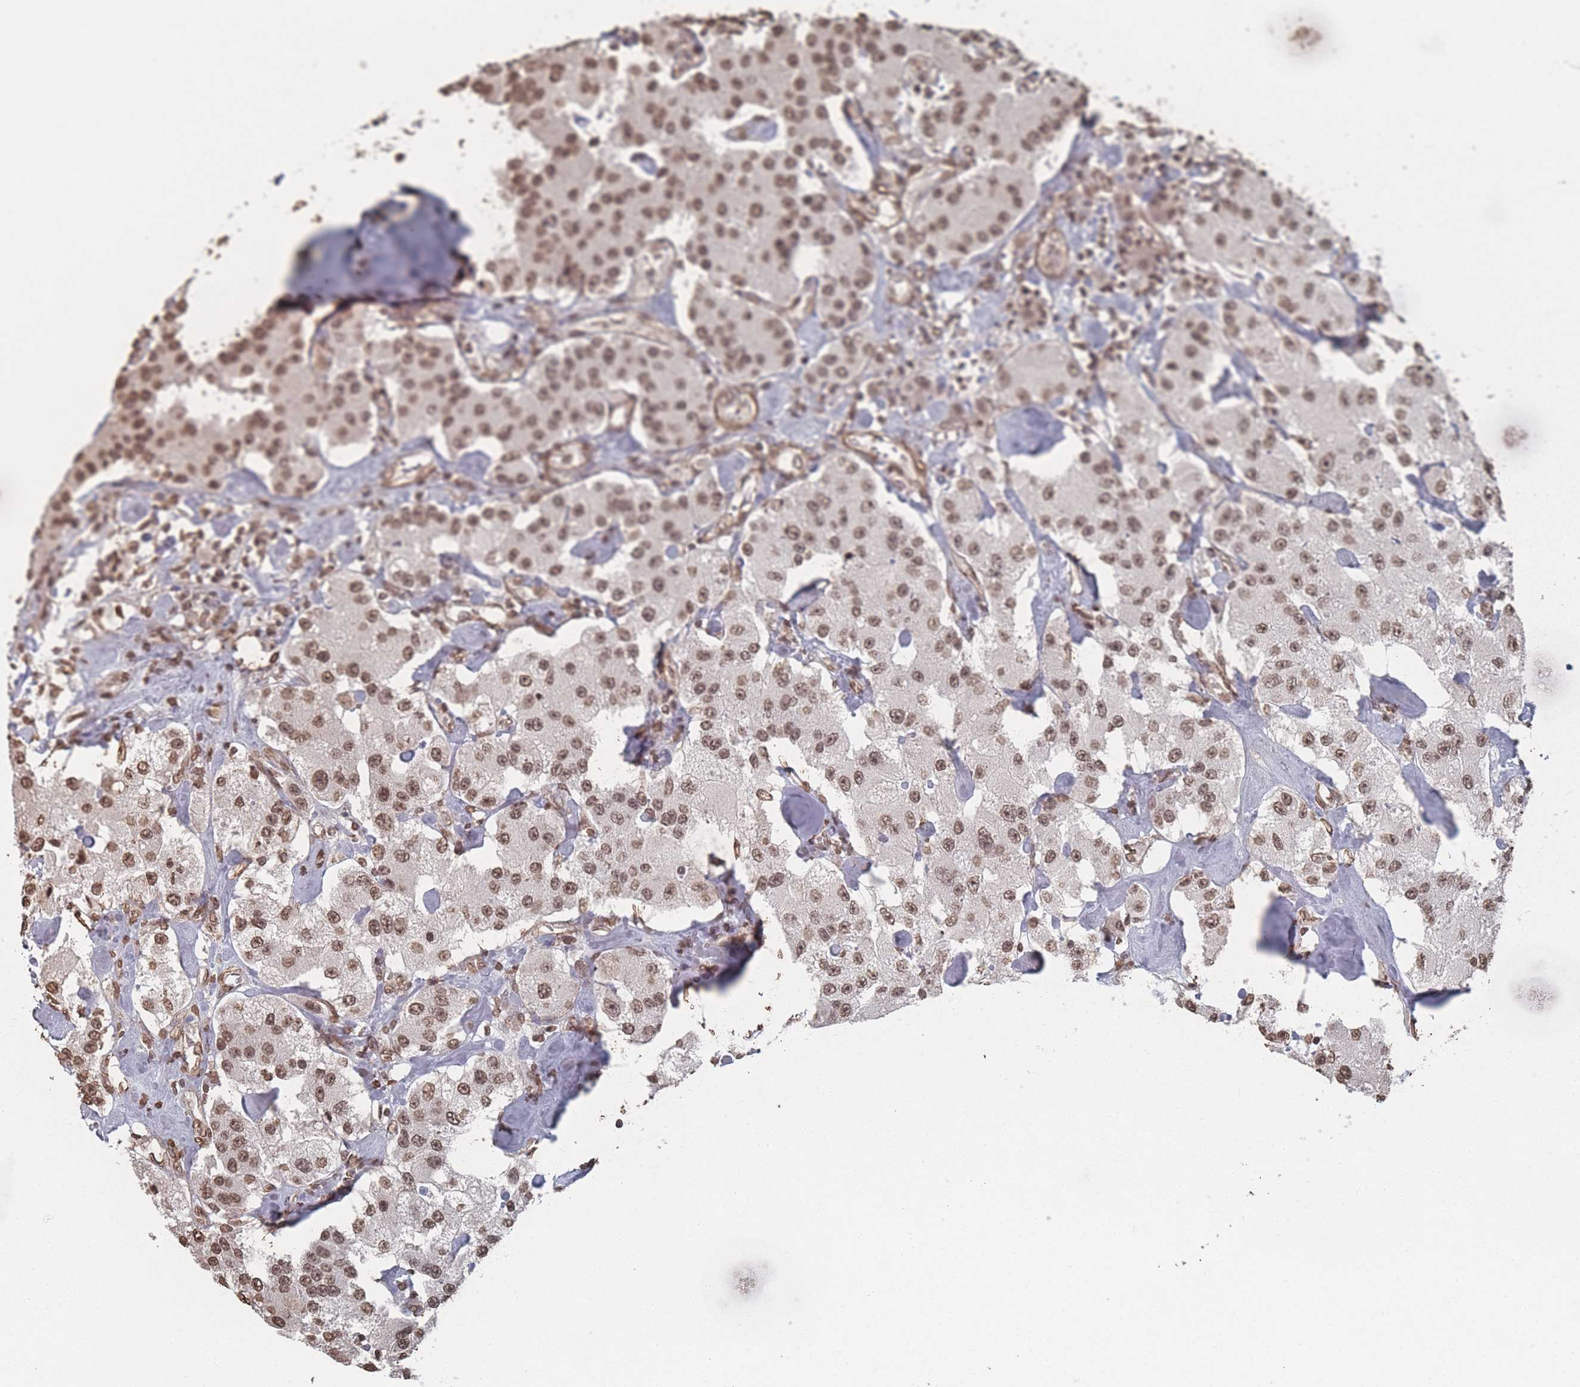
{"staining": {"intensity": "moderate", "quantity": ">75%", "location": "nuclear"}, "tissue": "carcinoid", "cell_type": "Tumor cells", "image_type": "cancer", "snomed": [{"axis": "morphology", "description": "Carcinoid, malignant, NOS"}, {"axis": "topography", "description": "Pancreas"}], "caption": "This micrograph exhibits carcinoid stained with immunohistochemistry (IHC) to label a protein in brown. The nuclear of tumor cells show moderate positivity for the protein. Nuclei are counter-stained blue.", "gene": "PLEKHG5", "patient": {"sex": "male", "age": 41}}